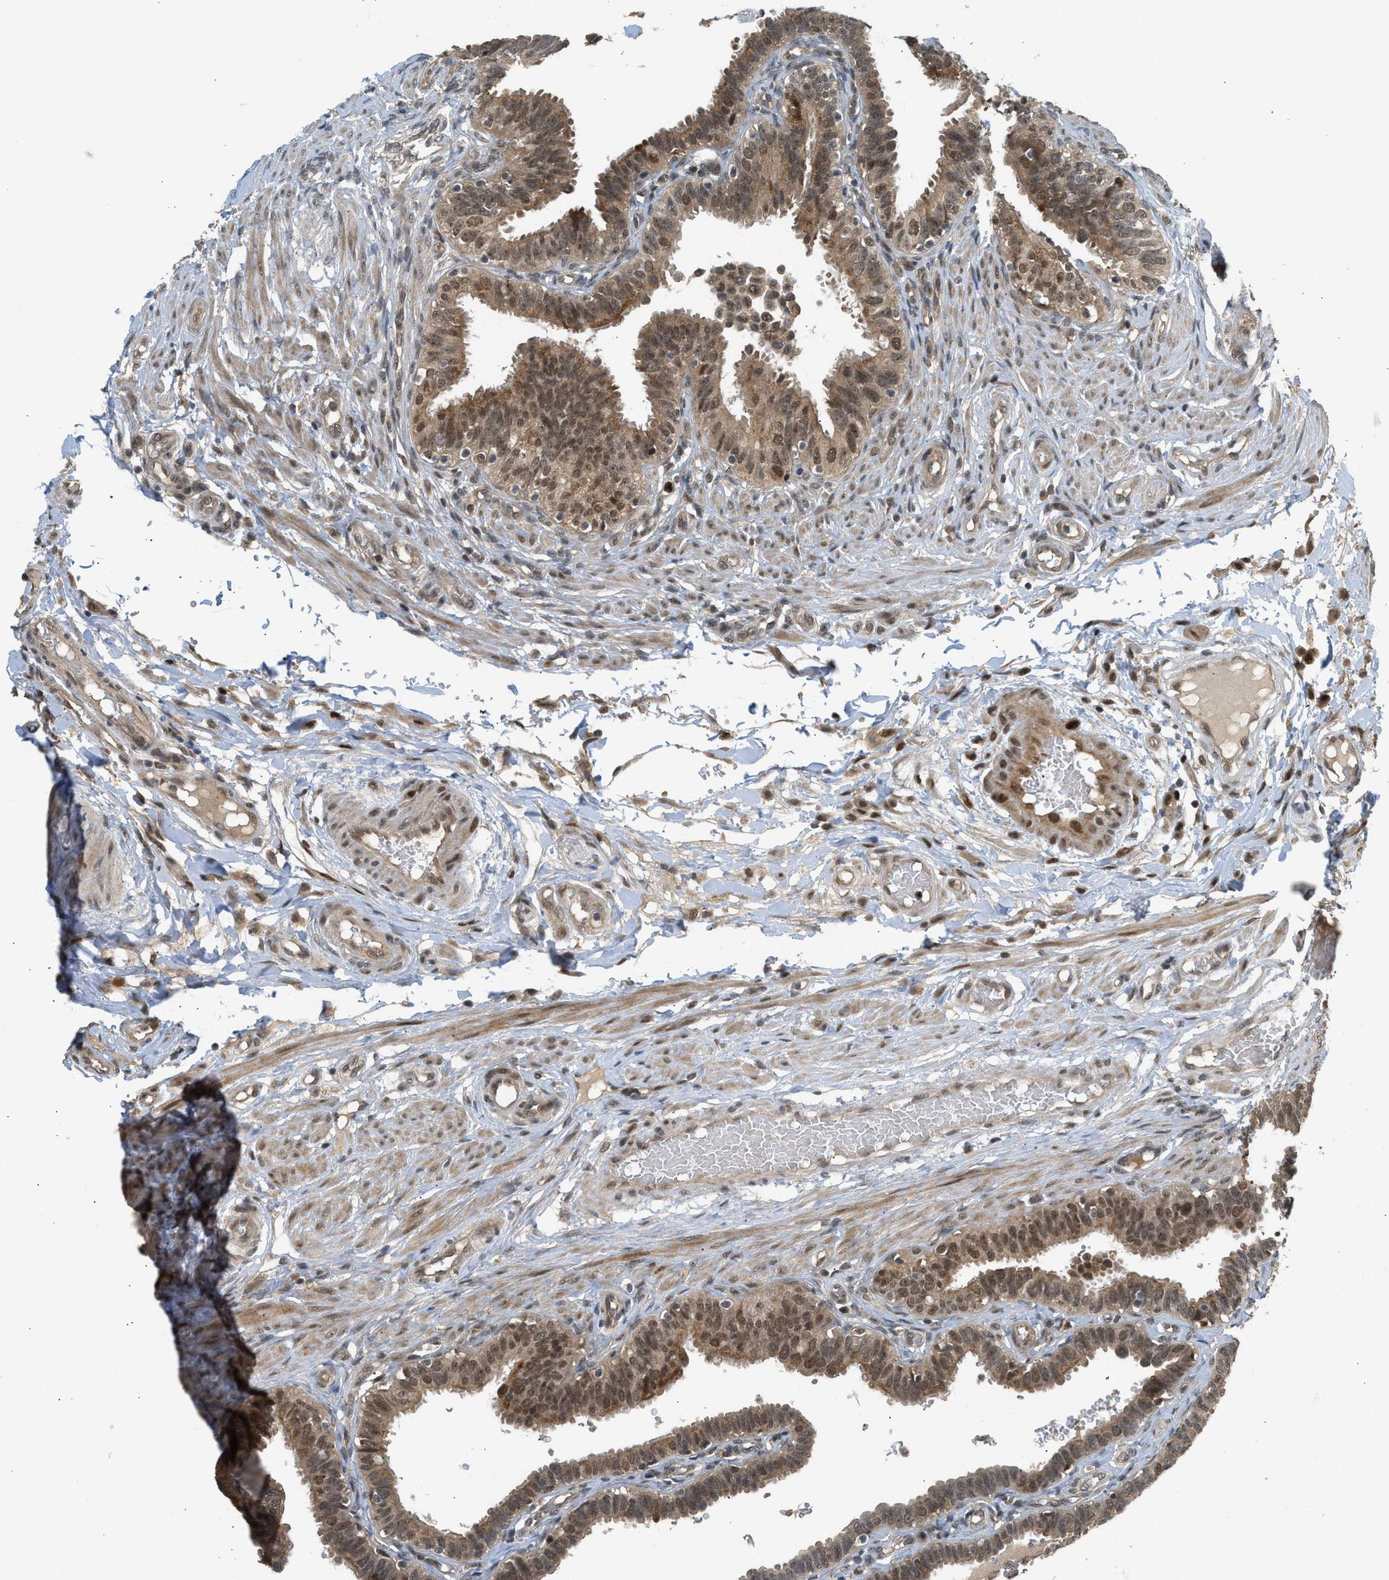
{"staining": {"intensity": "moderate", "quantity": ">75%", "location": "cytoplasmic/membranous,nuclear"}, "tissue": "fallopian tube", "cell_type": "Glandular cells", "image_type": "normal", "snomed": [{"axis": "morphology", "description": "Normal tissue, NOS"}, {"axis": "topography", "description": "Fallopian tube"}, {"axis": "topography", "description": "Placenta"}], "caption": "High-power microscopy captured an immunohistochemistry image of normal fallopian tube, revealing moderate cytoplasmic/membranous,nuclear staining in approximately >75% of glandular cells.", "gene": "GET1", "patient": {"sex": "female", "age": 34}}